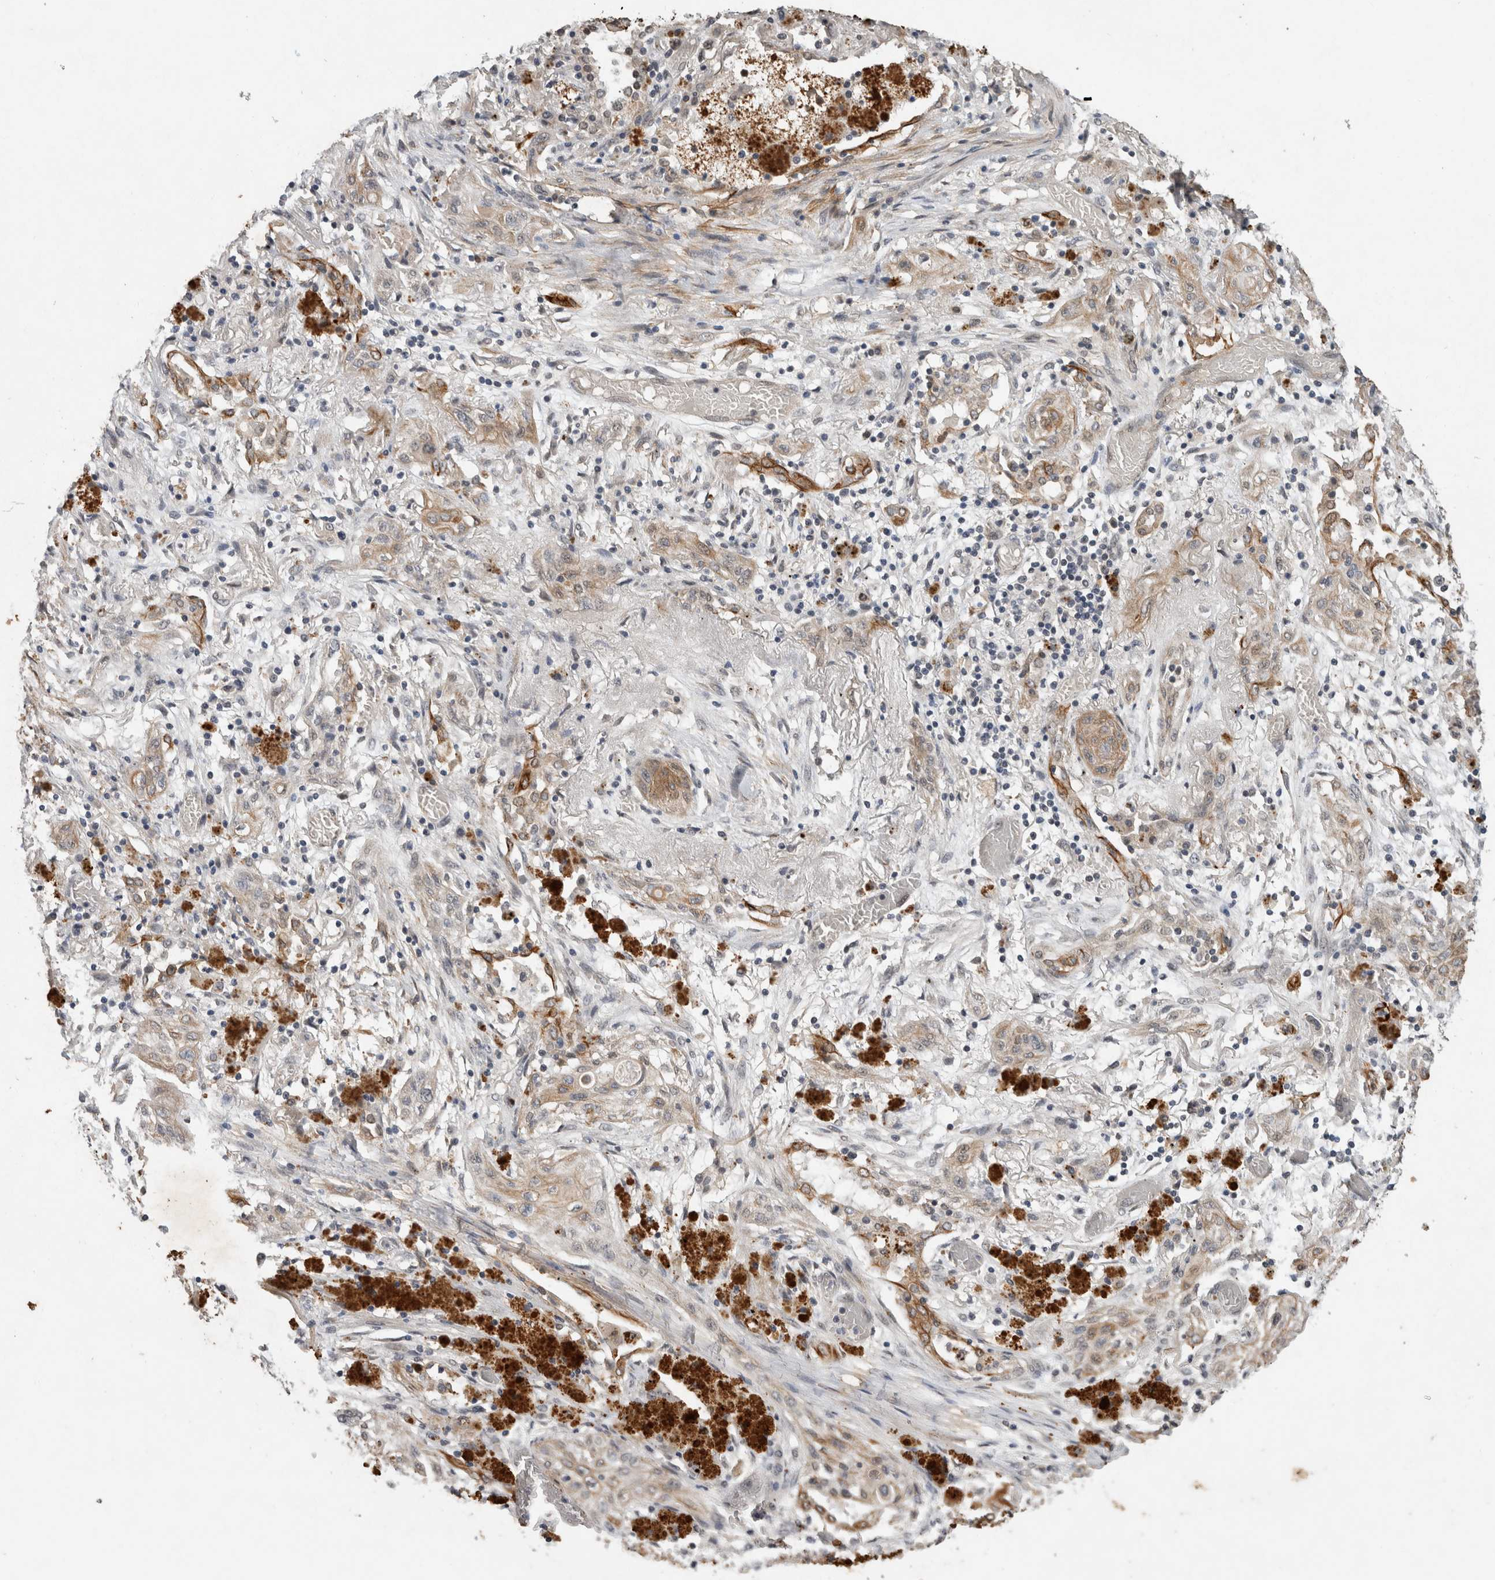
{"staining": {"intensity": "weak", "quantity": "25%-75%", "location": "cytoplasmic/membranous"}, "tissue": "lung cancer", "cell_type": "Tumor cells", "image_type": "cancer", "snomed": [{"axis": "morphology", "description": "Squamous cell carcinoma, NOS"}, {"axis": "topography", "description": "Lung"}], "caption": "DAB (3,3'-diaminobenzidine) immunohistochemical staining of lung cancer displays weak cytoplasmic/membranous protein expression in approximately 25%-75% of tumor cells.", "gene": "RHPN1", "patient": {"sex": "female", "age": 47}}